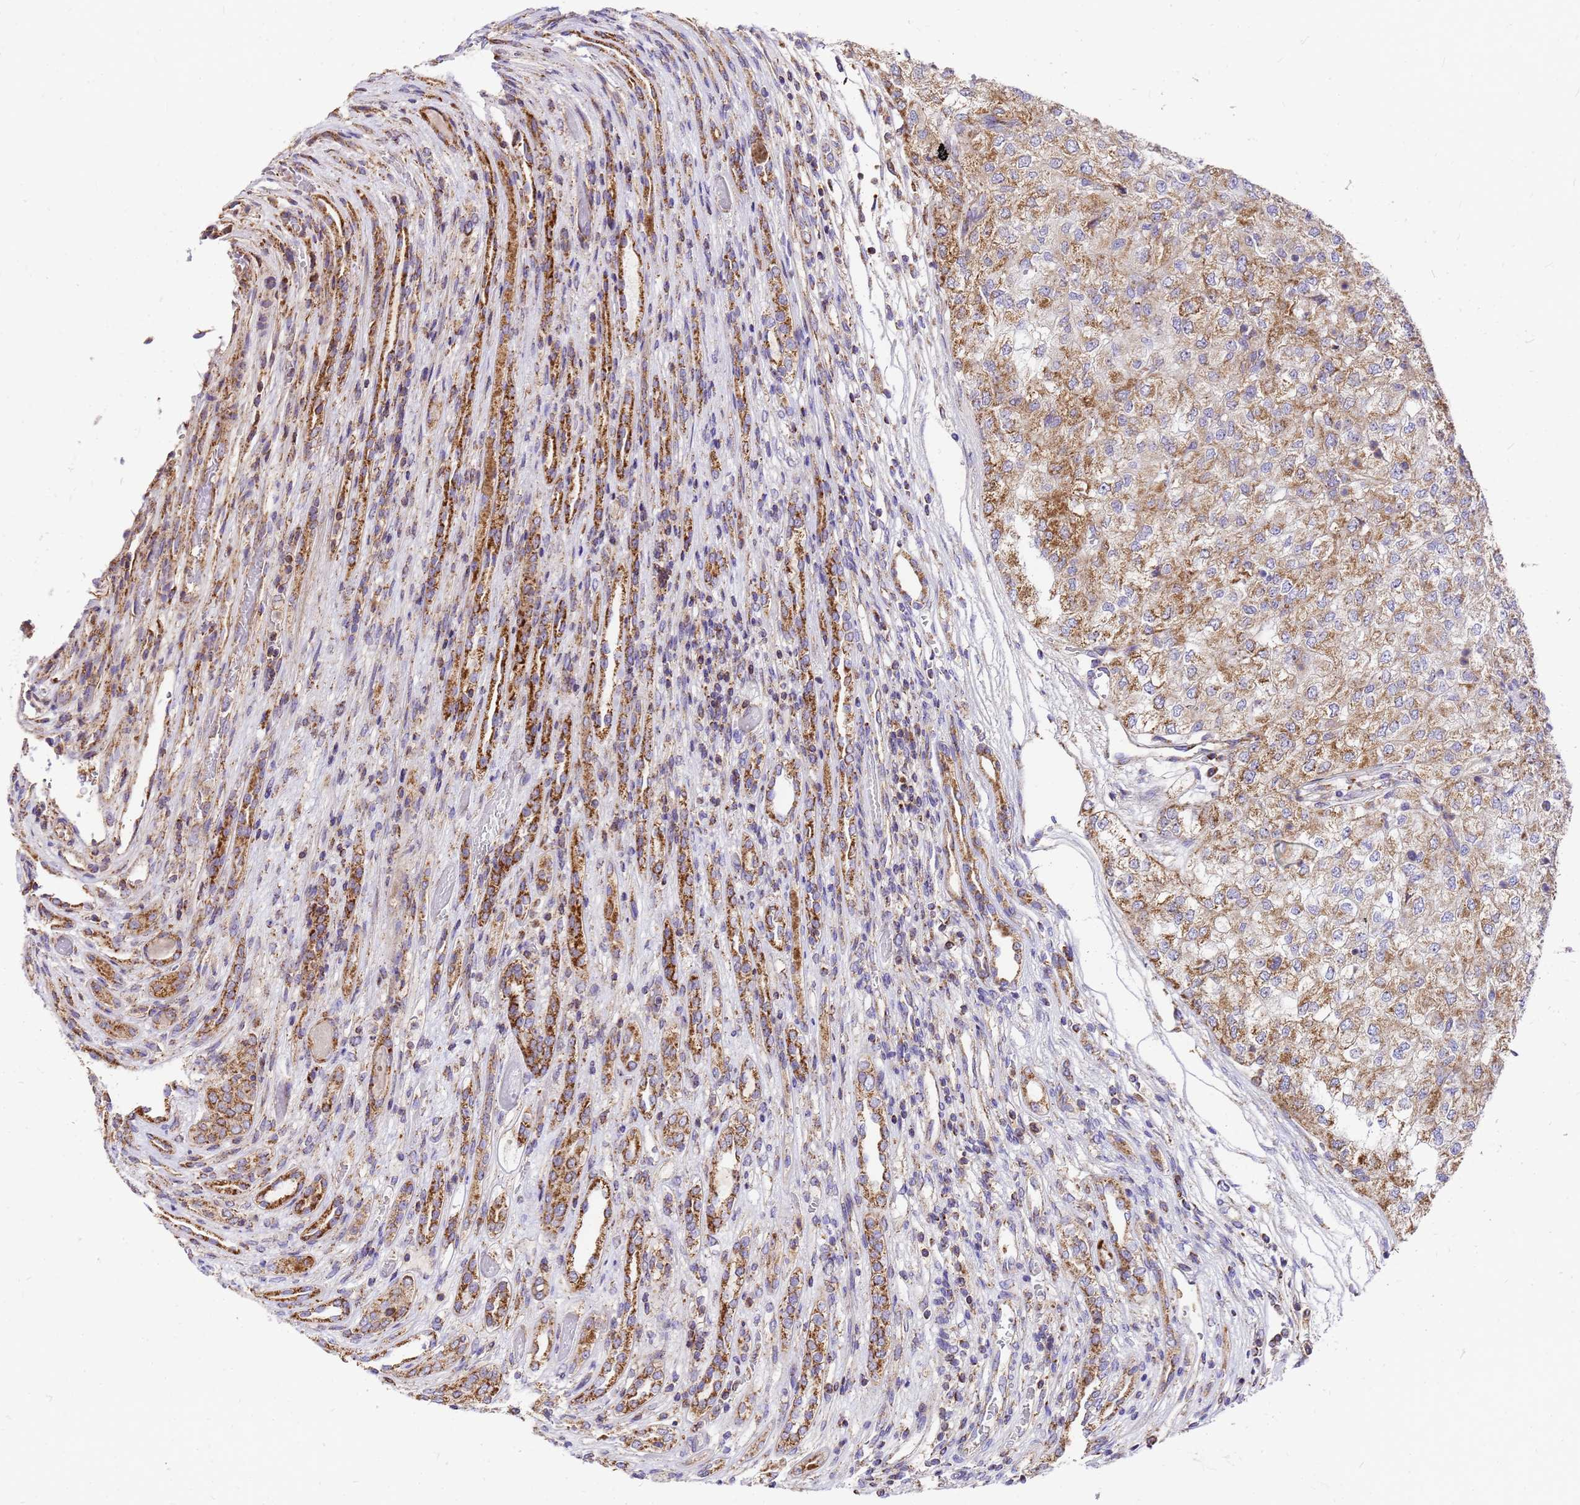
{"staining": {"intensity": "moderate", "quantity": ">75%", "location": "cytoplasmic/membranous"}, "tissue": "renal cancer", "cell_type": "Tumor cells", "image_type": "cancer", "snomed": [{"axis": "morphology", "description": "Adenocarcinoma, NOS"}, {"axis": "topography", "description": "Kidney"}], "caption": "A brown stain shows moderate cytoplasmic/membranous positivity of a protein in renal cancer tumor cells.", "gene": "MRPS26", "patient": {"sex": "female", "age": 54}}